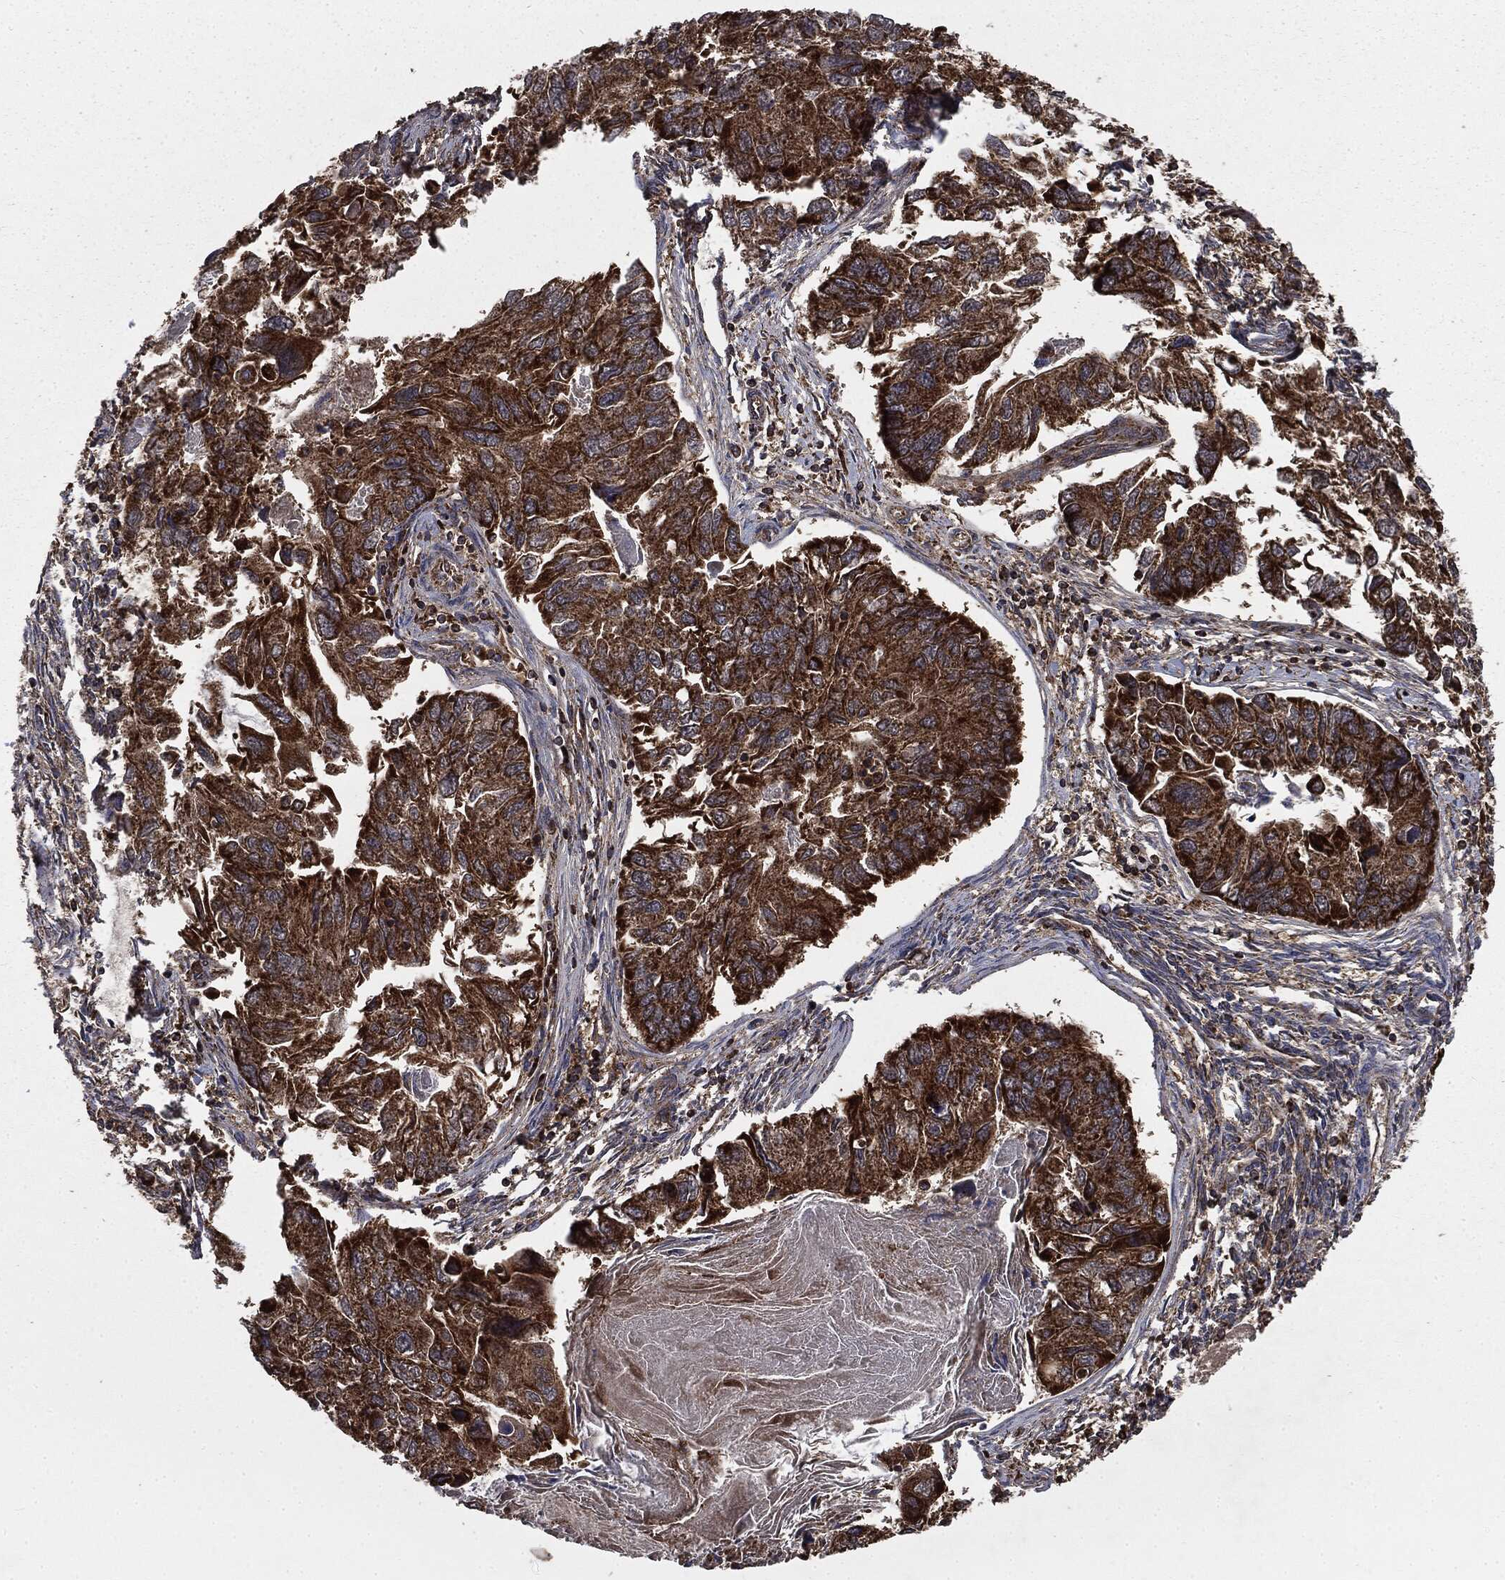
{"staining": {"intensity": "strong", "quantity": ">75%", "location": "cytoplasmic/membranous"}, "tissue": "endometrial cancer", "cell_type": "Tumor cells", "image_type": "cancer", "snomed": [{"axis": "morphology", "description": "Carcinoma, NOS"}, {"axis": "topography", "description": "Uterus"}], "caption": "A histopathology image of human endometrial cancer stained for a protein demonstrates strong cytoplasmic/membranous brown staining in tumor cells. The staining was performed using DAB to visualize the protein expression in brown, while the nuclei were stained in blue with hematoxylin (Magnification: 20x).", "gene": "MAPK6", "patient": {"sex": "female", "age": 76}}